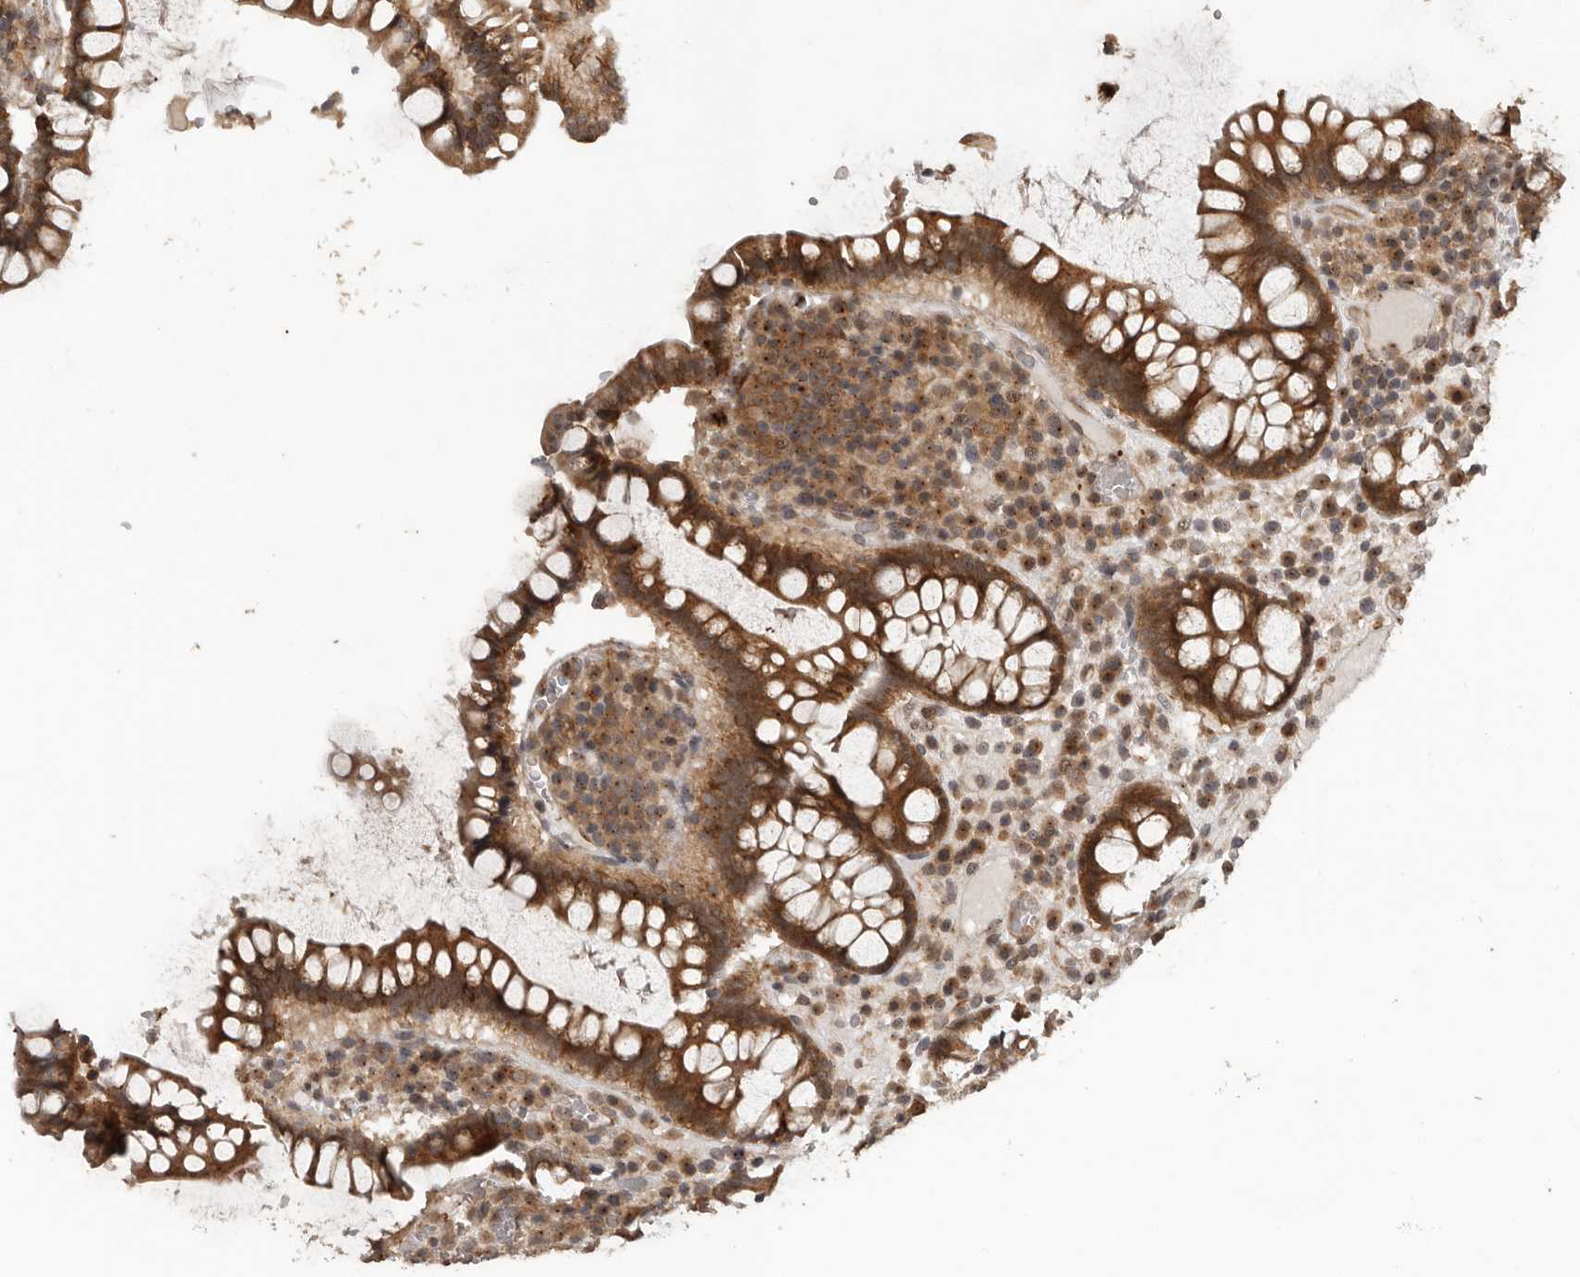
{"staining": {"intensity": "moderate", "quantity": ">75%", "location": "cytoplasmic/membranous"}, "tissue": "colon", "cell_type": "Endothelial cells", "image_type": "normal", "snomed": [{"axis": "morphology", "description": "Normal tissue, NOS"}, {"axis": "topography", "description": "Colon"}], "caption": "Brown immunohistochemical staining in unremarkable human colon exhibits moderate cytoplasmic/membranous staining in approximately >75% of endothelial cells.", "gene": "CEP350", "patient": {"sex": "female", "age": 79}}